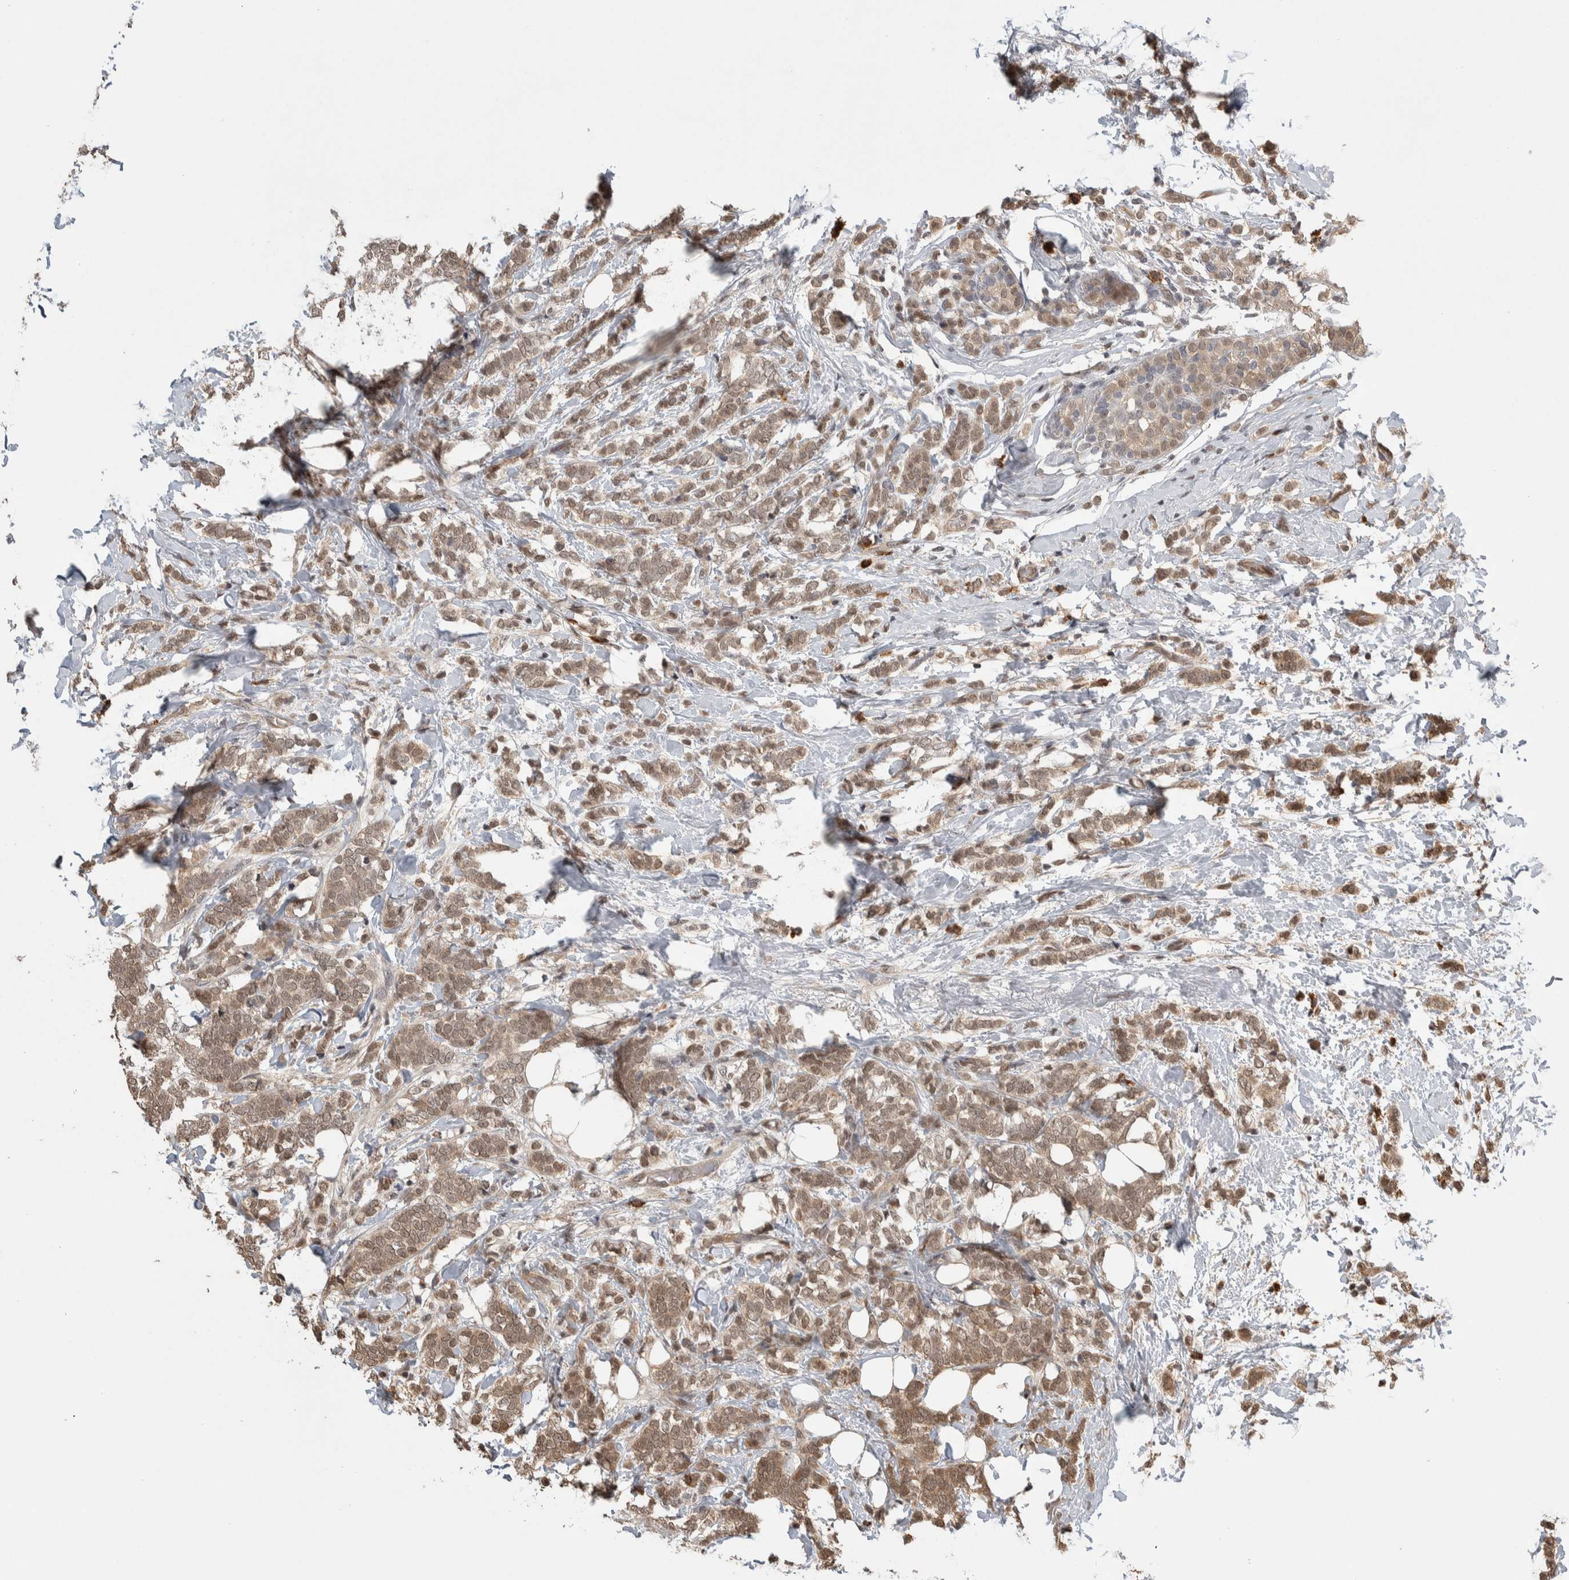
{"staining": {"intensity": "moderate", "quantity": ">75%", "location": "cytoplasmic/membranous,nuclear"}, "tissue": "breast cancer", "cell_type": "Tumor cells", "image_type": "cancer", "snomed": [{"axis": "morphology", "description": "Lobular carcinoma"}, {"axis": "topography", "description": "Breast"}], "caption": "High-magnification brightfield microscopy of breast cancer stained with DAB (brown) and counterstained with hematoxylin (blue). tumor cells exhibit moderate cytoplasmic/membranous and nuclear staining is appreciated in approximately>75% of cells.", "gene": "ZNF592", "patient": {"sex": "female", "age": 50}}